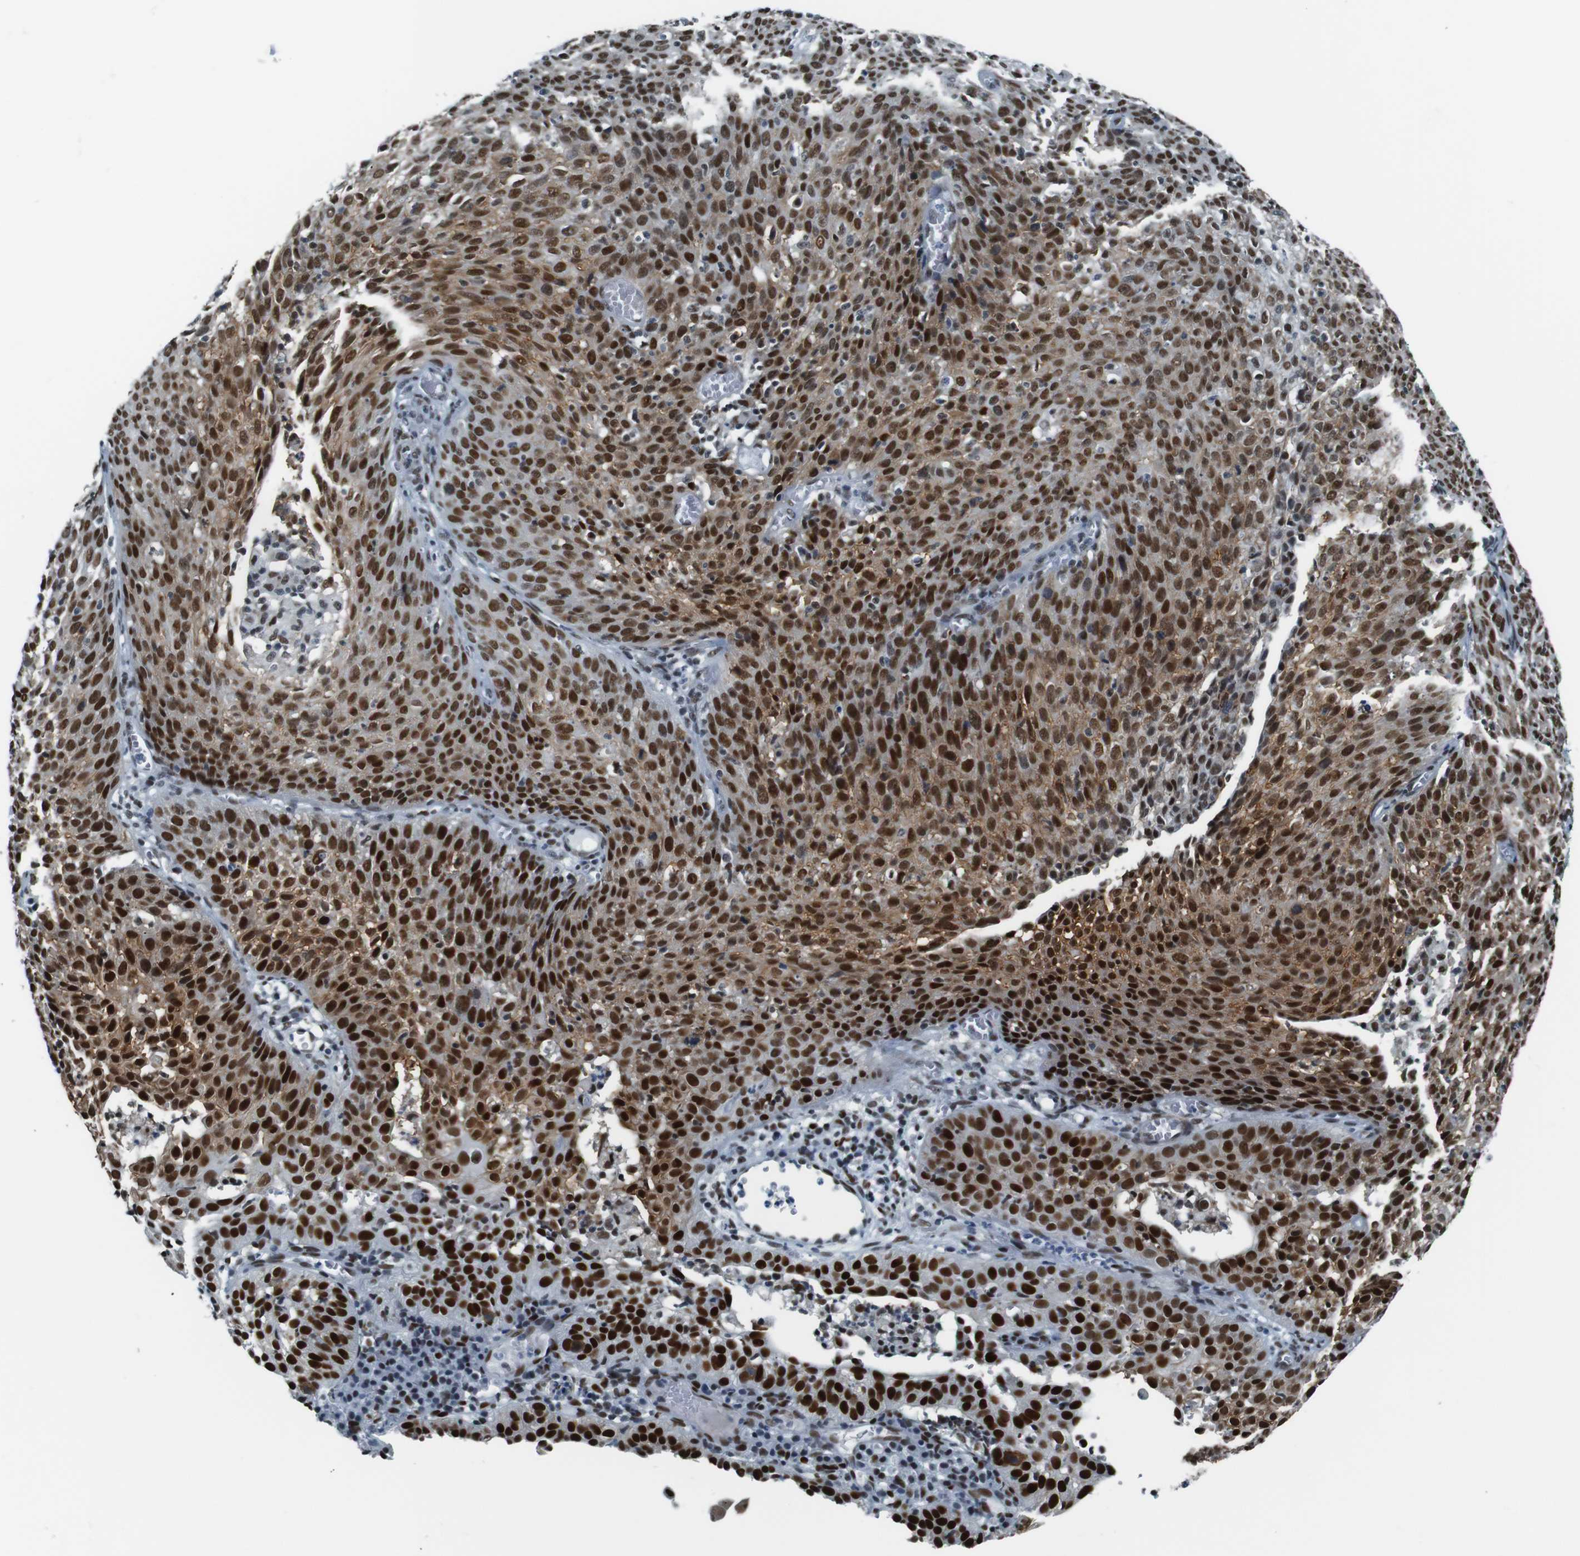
{"staining": {"intensity": "strong", "quantity": ">75%", "location": "cytoplasmic/membranous,nuclear"}, "tissue": "cervical cancer", "cell_type": "Tumor cells", "image_type": "cancer", "snomed": [{"axis": "morphology", "description": "Squamous cell carcinoma, NOS"}, {"axis": "topography", "description": "Cervix"}], "caption": "Strong cytoplasmic/membranous and nuclear positivity is identified in approximately >75% of tumor cells in cervical cancer.", "gene": "HEXIM1", "patient": {"sex": "female", "age": 38}}